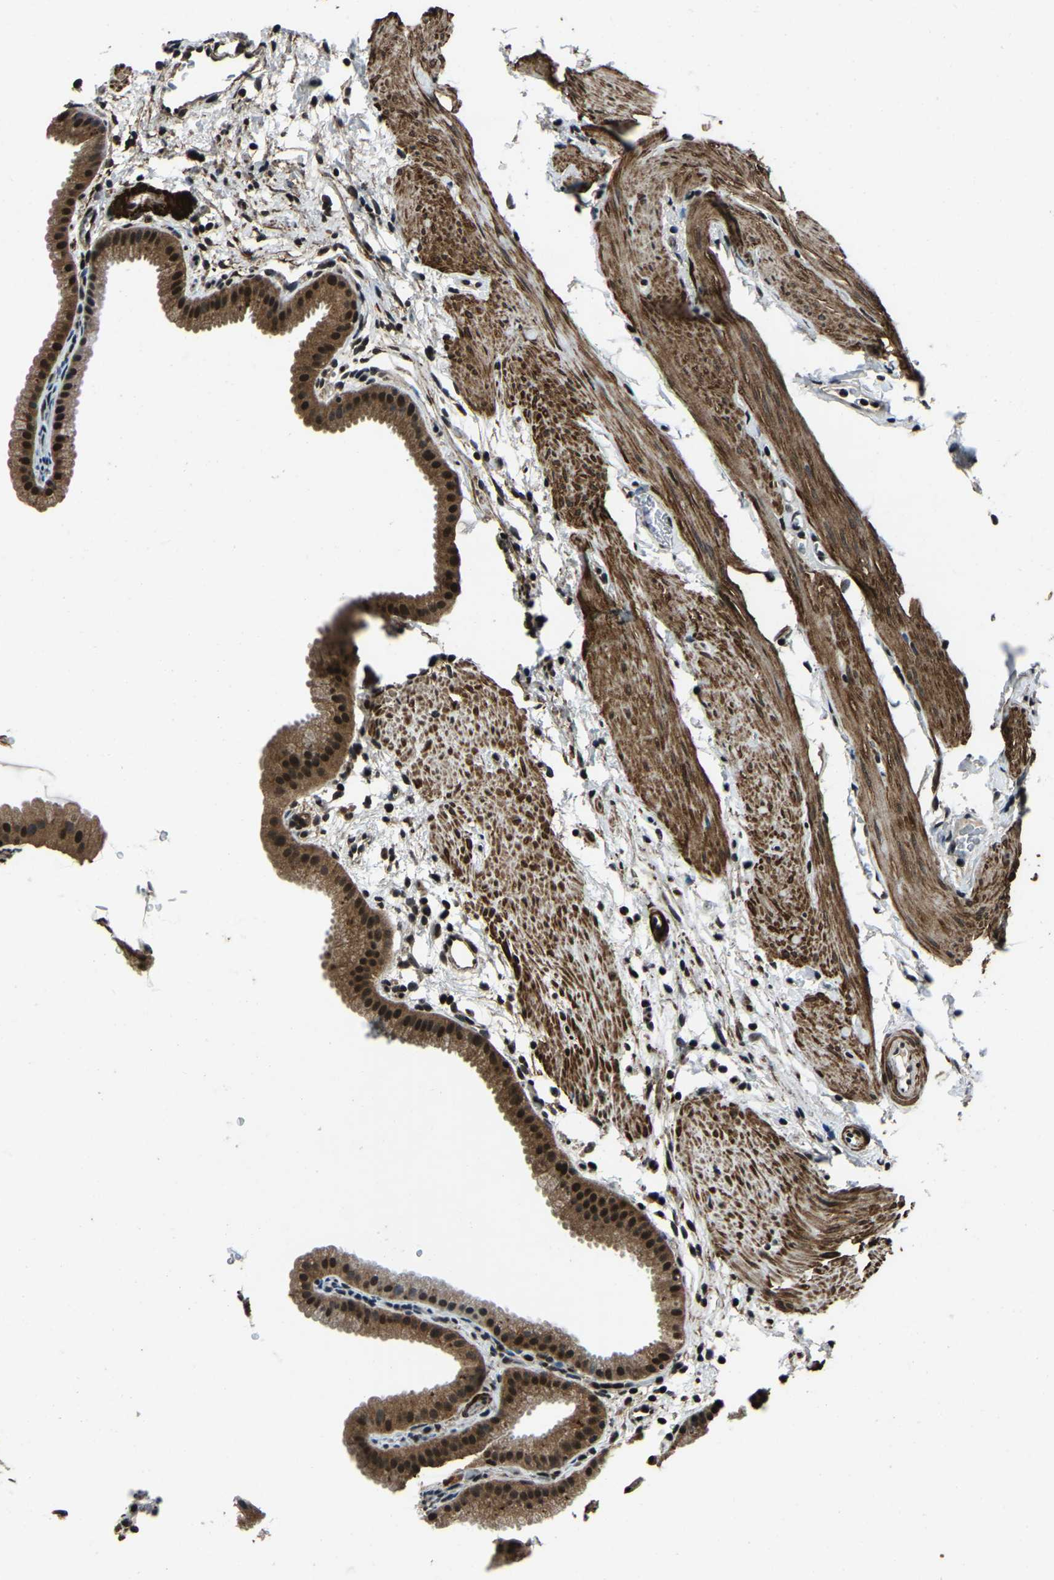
{"staining": {"intensity": "strong", "quantity": ">75%", "location": "cytoplasmic/membranous,nuclear"}, "tissue": "gallbladder", "cell_type": "Glandular cells", "image_type": "normal", "snomed": [{"axis": "morphology", "description": "Normal tissue, NOS"}, {"axis": "topography", "description": "Gallbladder"}], "caption": "Protein expression by immunohistochemistry (IHC) displays strong cytoplasmic/membranous,nuclear expression in about >75% of glandular cells in benign gallbladder.", "gene": "ANKIB1", "patient": {"sex": "female", "age": 64}}